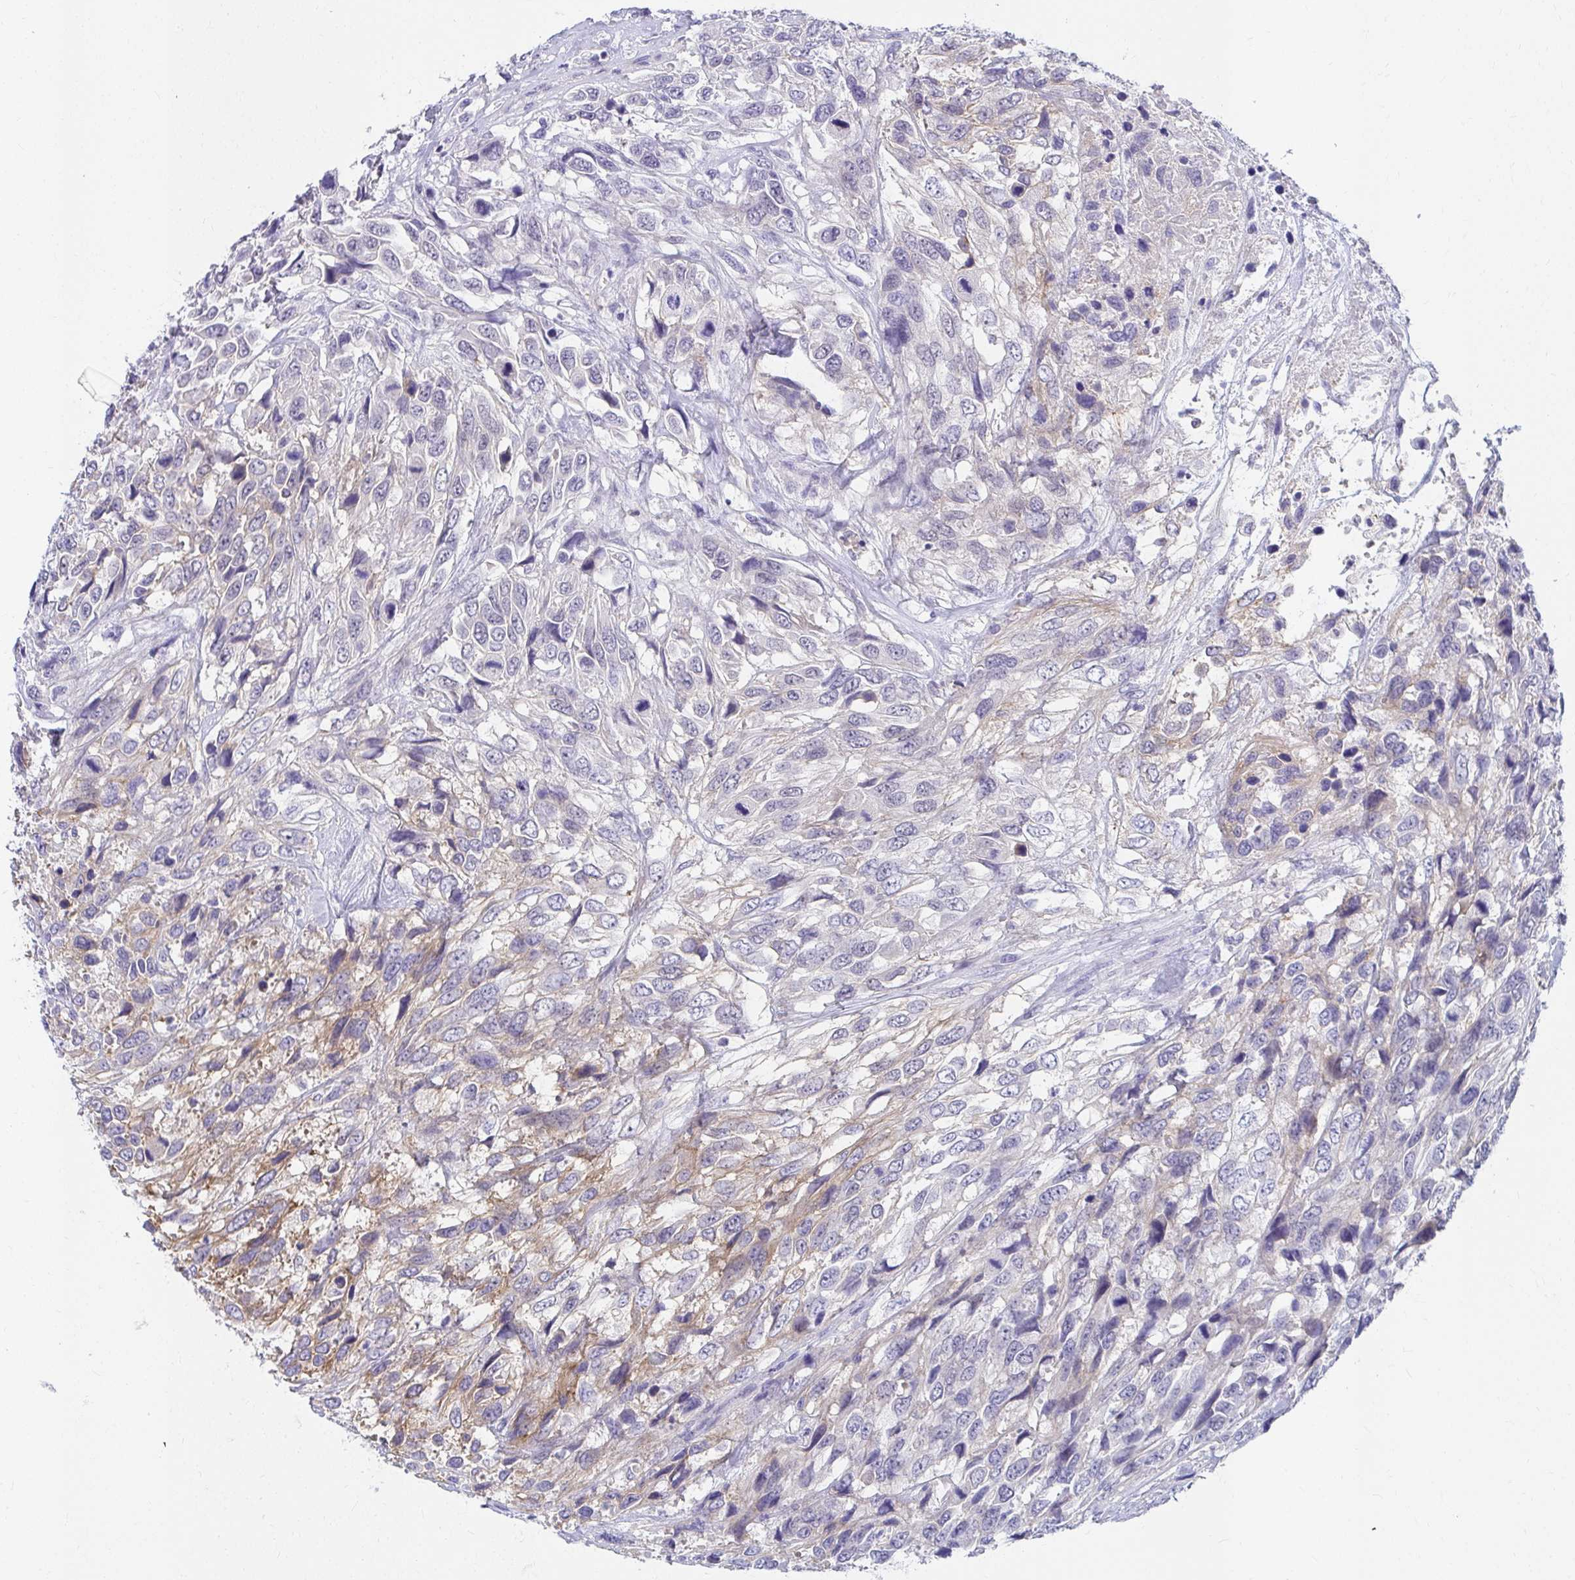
{"staining": {"intensity": "moderate", "quantity": "<25%", "location": "cytoplasmic/membranous"}, "tissue": "urothelial cancer", "cell_type": "Tumor cells", "image_type": "cancer", "snomed": [{"axis": "morphology", "description": "Urothelial carcinoma, High grade"}, {"axis": "topography", "description": "Urinary bladder"}], "caption": "There is low levels of moderate cytoplasmic/membranous staining in tumor cells of high-grade urothelial carcinoma, as demonstrated by immunohistochemical staining (brown color).", "gene": "C19orf81", "patient": {"sex": "female", "age": 70}}